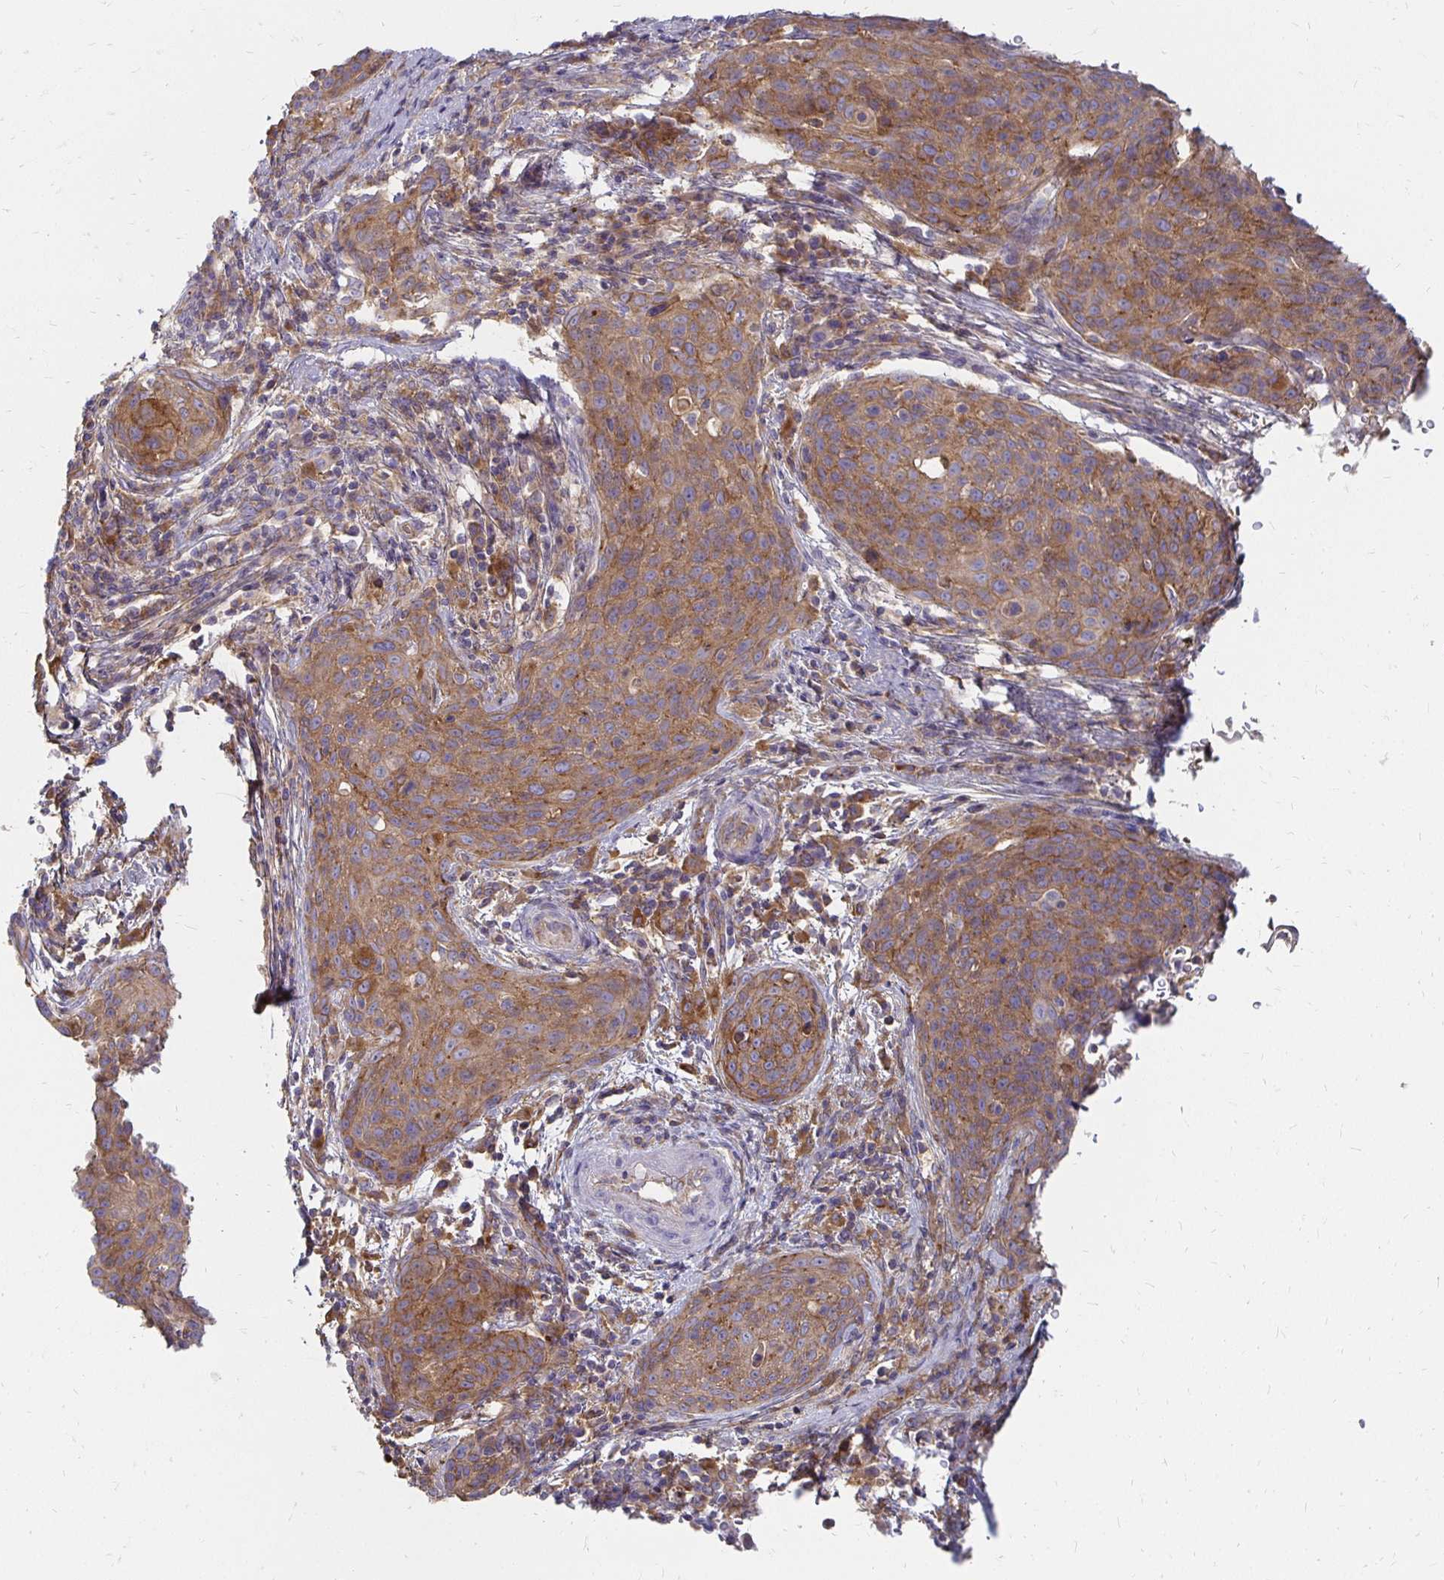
{"staining": {"intensity": "moderate", "quantity": "25%-75%", "location": "cytoplasmic/membranous"}, "tissue": "cervical cancer", "cell_type": "Tumor cells", "image_type": "cancer", "snomed": [{"axis": "morphology", "description": "Squamous cell carcinoma, NOS"}, {"axis": "topography", "description": "Cervix"}], "caption": "Tumor cells reveal moderate cytoplasmic/membranous expression in approximately 25%-75% of cells in squamous cell carcinoma (cervical). The staining was performed using DAB (3,3'-diaminobenzidine) to visualize the protein expression in brown, while the nuclei were stained in blue with hematoxylin (Magnification: 20x).", "gene": "NCSTN", "patient": {"sex": "female", "age": 31}}